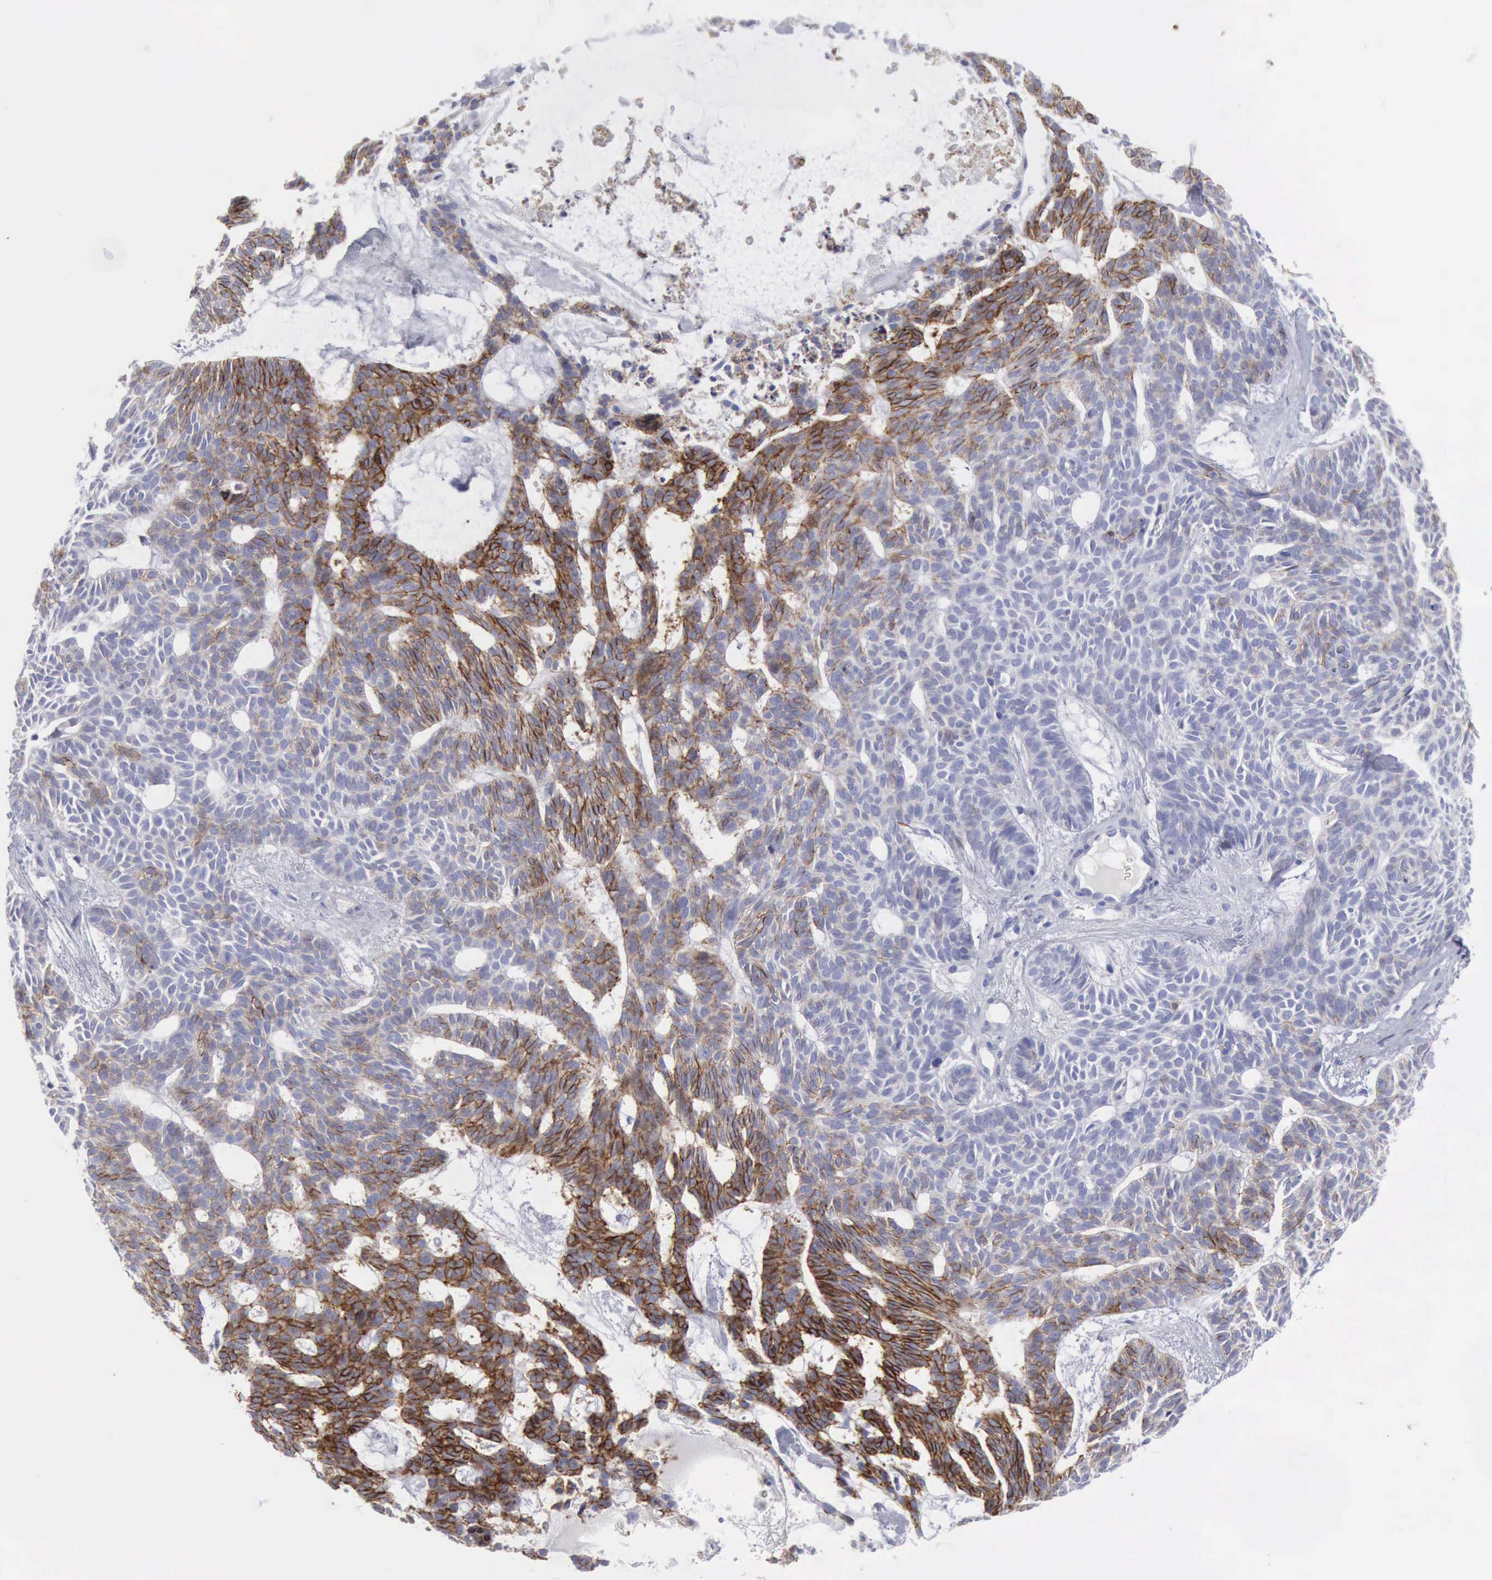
{"staining": {"intensity": "strong", "quantity": "25%-75%", "location": "cytoplasmic/membranous"}, "tissue": "skin cancer", "cell_type": "Tumor cells", "image_type": "cancer", "snomed": [{"axis": "morphology", "description": "Basal cell carcinoma"}, {"axis": "topography", "description": "Skin"}], "caption": "Skin basal cell carcinoma was stained to show a protein in brown. There is high levels of strong cytoplasmic/membranous staining in about 25%-75% of tumor cells.", "gene": "NCAM1", "patient": {"sex": "male", "age": 75}}